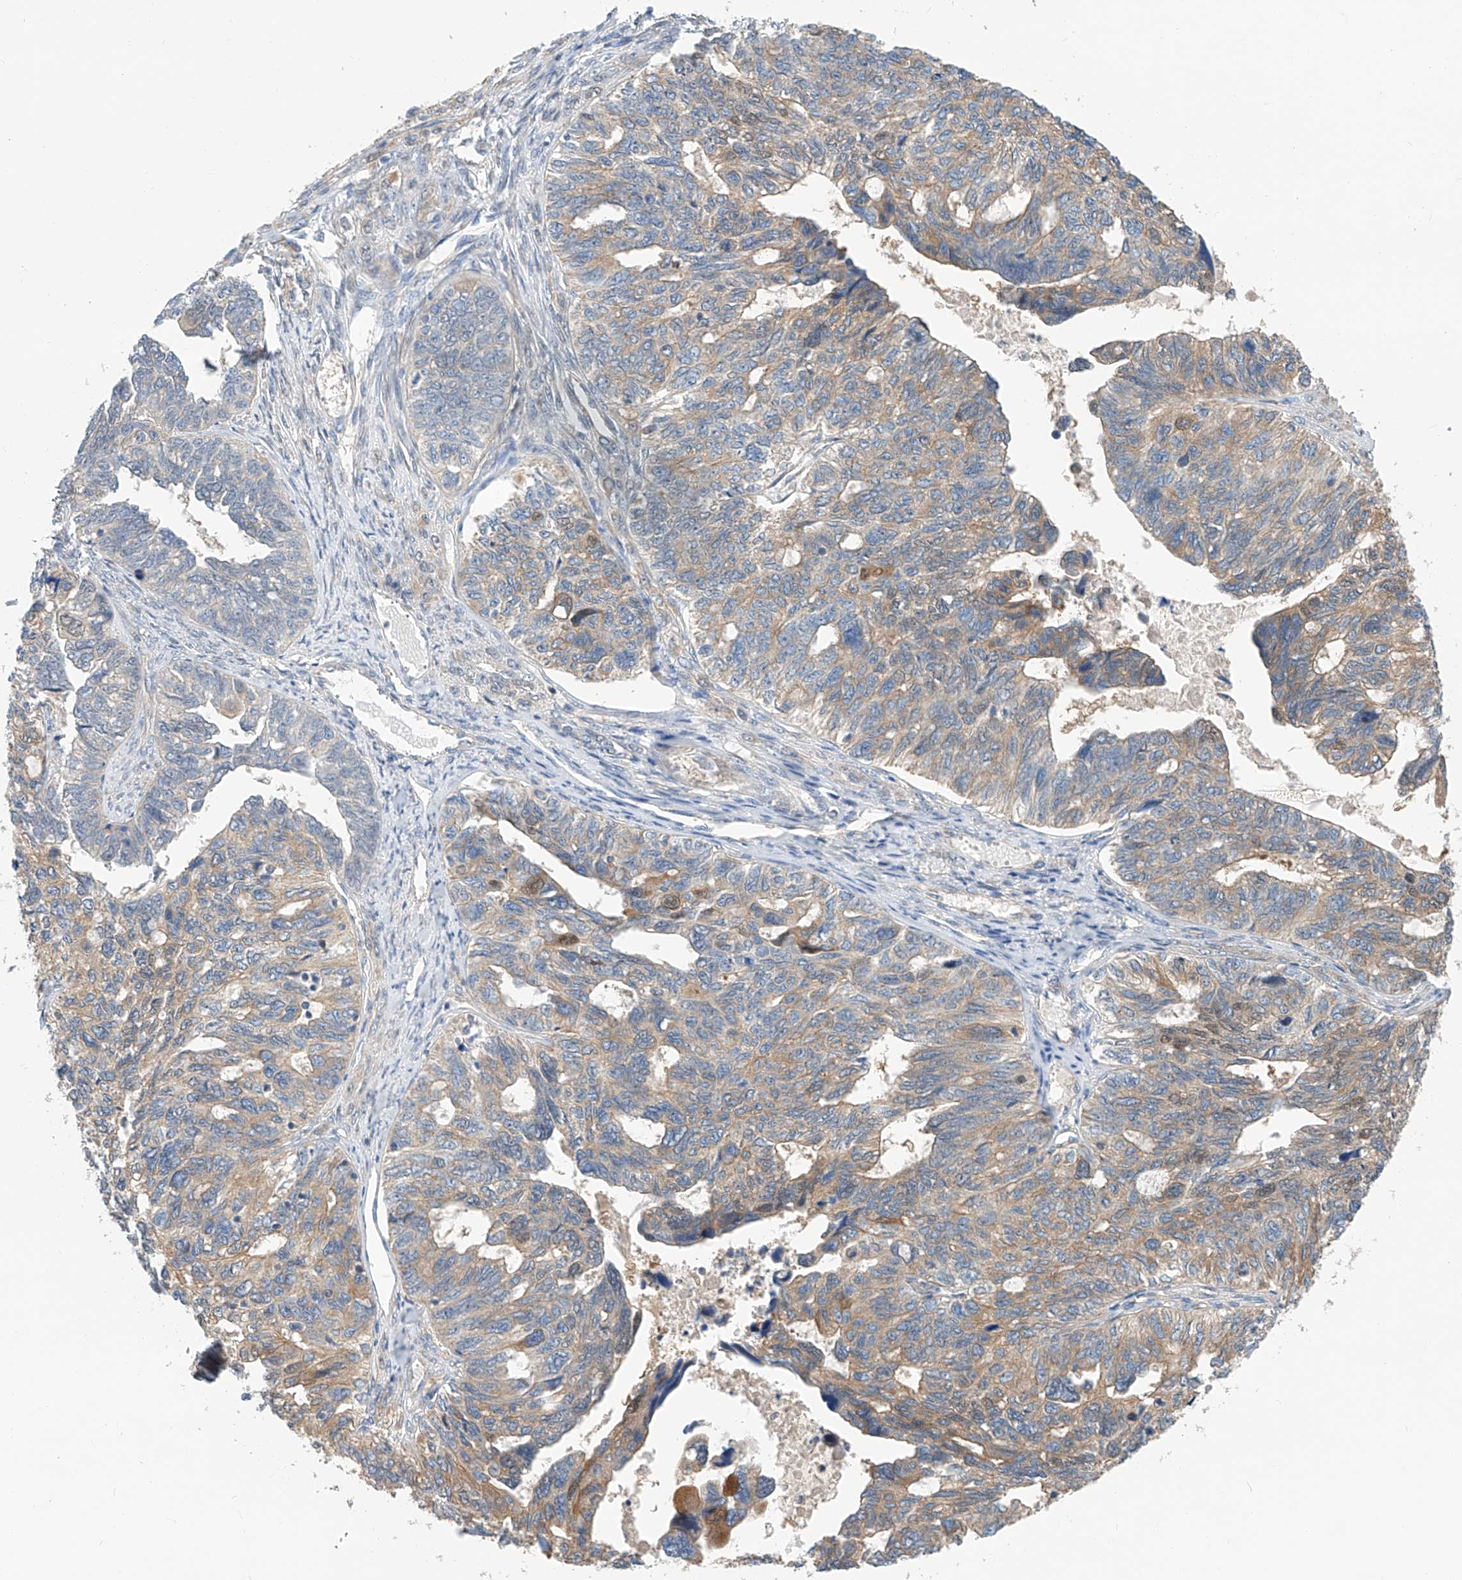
{"staining": {"intensity": "weak", "quantity": ">75%", "location": "cytoplasmic/membranous"}, "tissue": "ovarian cancer", "cell_type": "Tumor cells", "image_type": "cancer", "snomed": [{"axis": "morphology", "description": "Cystadenocarcinoma, serous, NOS"}, {"axis": "topography", "description": "Ovary"}], "caption": "A micrograph showing weak cytoplasmic/membranous positivity in approximately >75% of tumor cells in ovarian serous cystadenocarcinoma, as visualized by brown immunohistochemical staining.", "gene": "SLC22A7", "patient": {"sex": "female", "age": 79}}